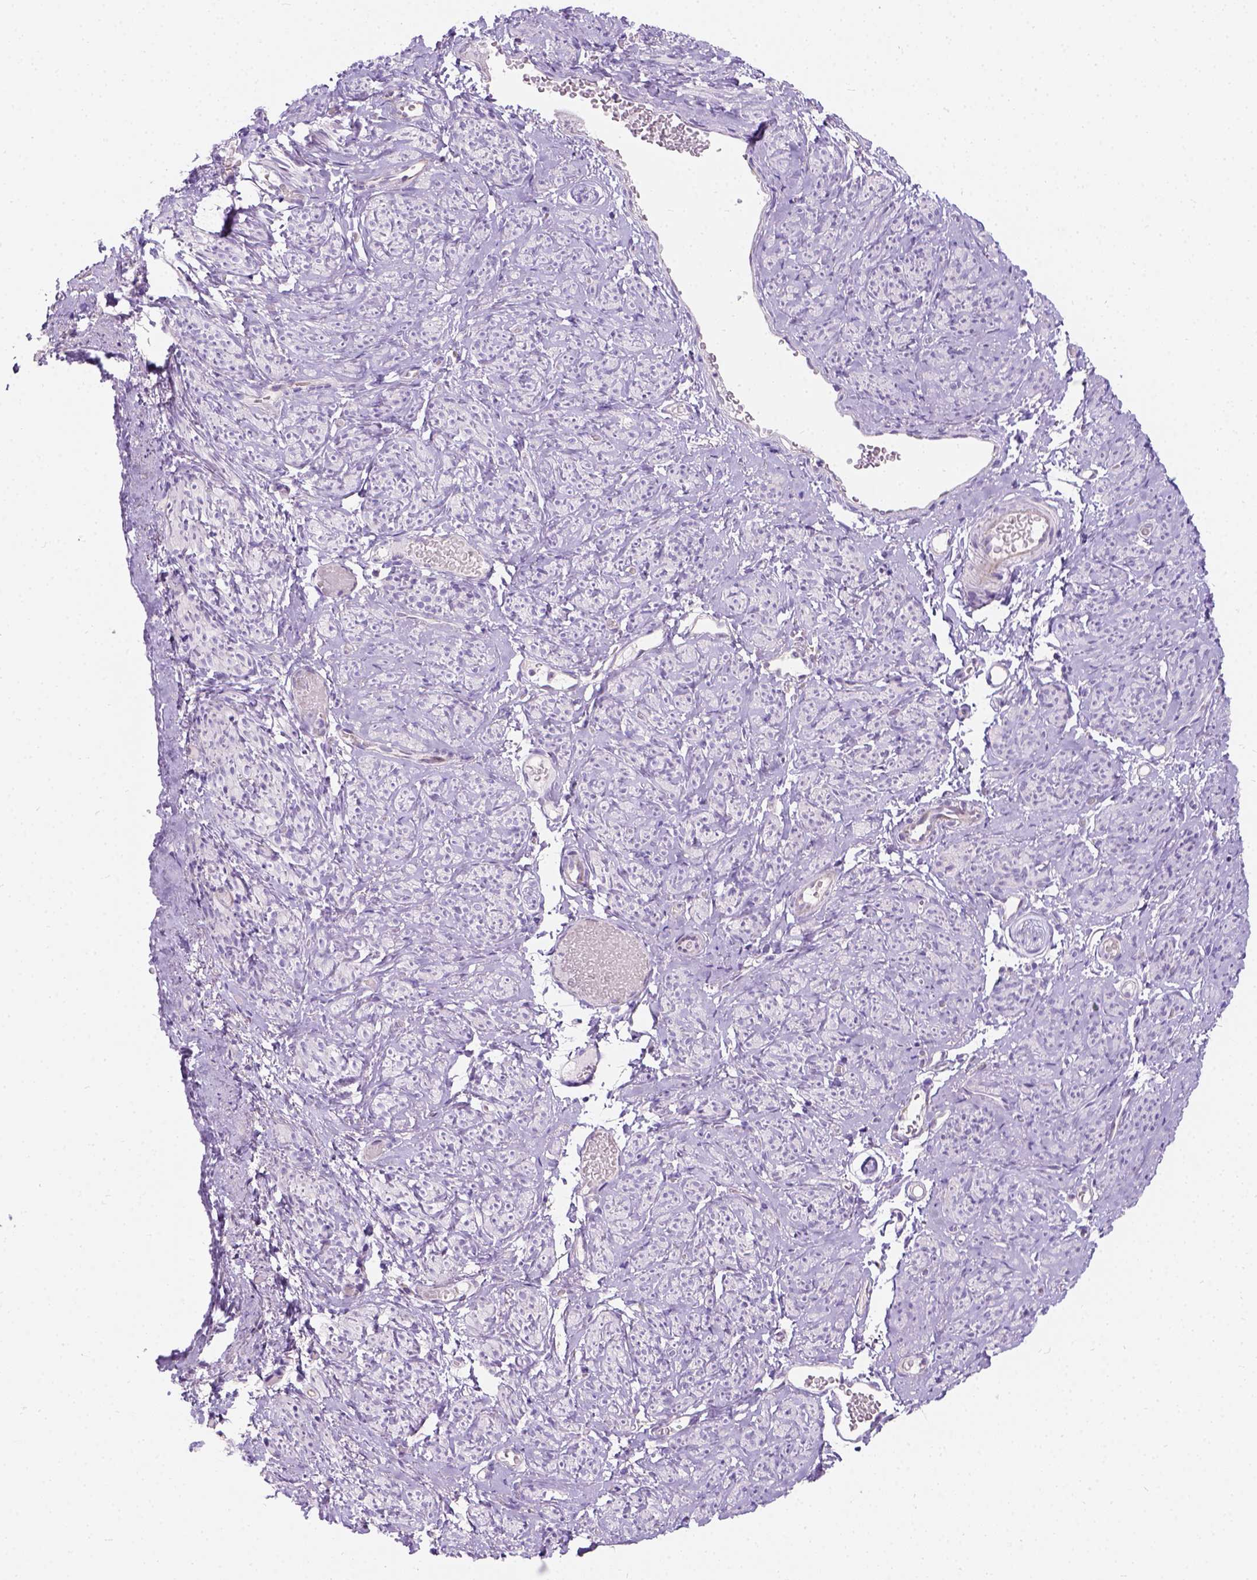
{"staining": {"intensity": "negative", "quantity": "none", "location": "none"}, "tissue": "smooth muscle", "cell_type": "Smooth muscle cells", "image_type": "normal", "snomed": [{"axis": "morphology", "description": "Normal tissue, NOS"}, {"axis": "topography", "description": "Smooth muscle"}], "caption": "This is an immunohistochemistry (IHC) photomicrograph of normal smooth muscle. There is no staining in smooth muscle cells.", "gene": "C20orf144", "patient": {"sex": "female", "age": 65}}